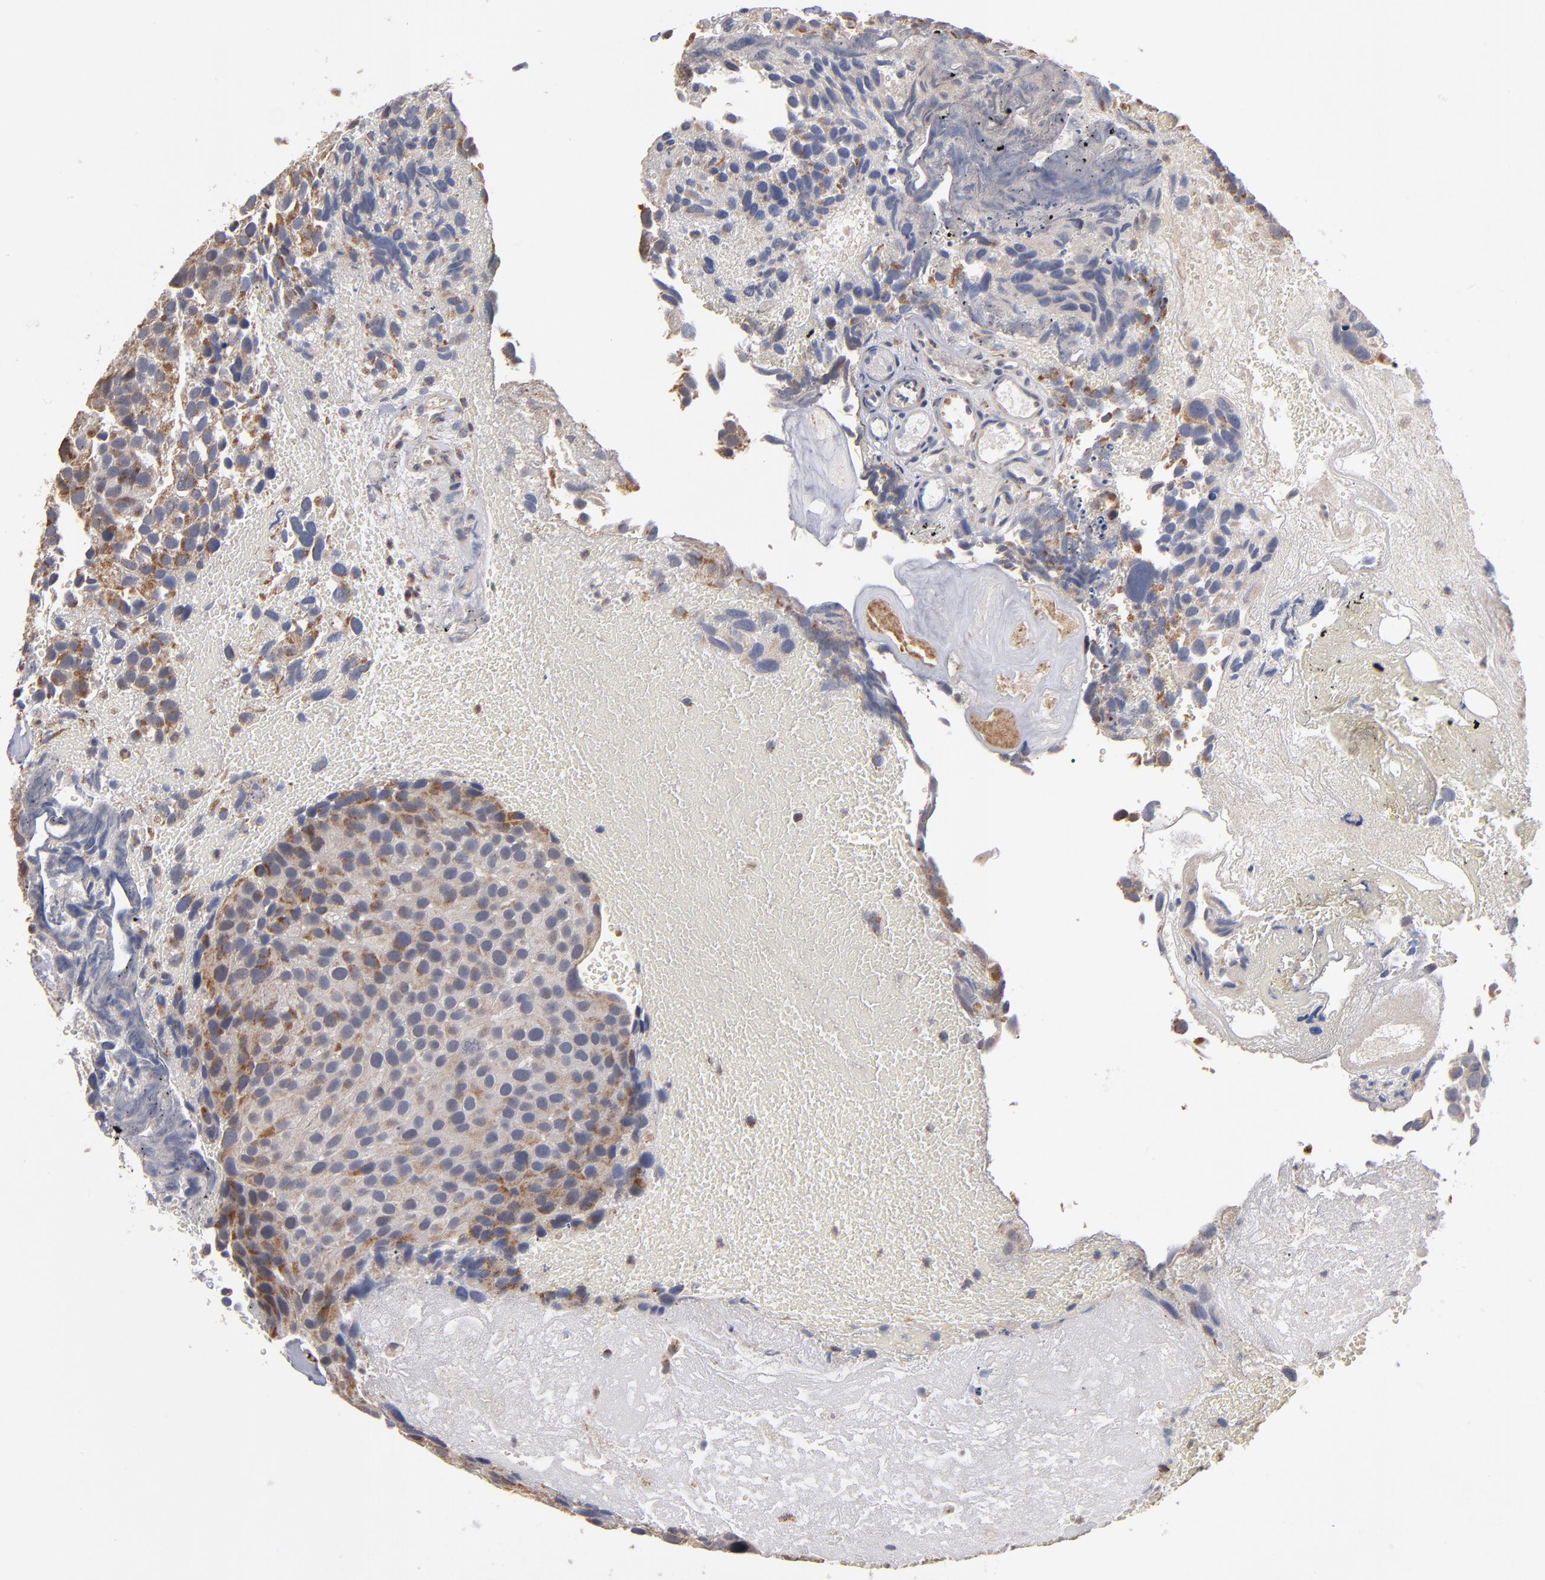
{"staining": {"intensity": "weak", "quantity": ">75%", "location": "cytoplasmic/membranous"}, "tissue": "urothelial cancer", "cell_type": "Tumor cells", "image_type": "cancer", "snomed": [{"axis": "morphology", "description": "Urothelial carcinoma, High grade"}, {"axis": "topography", "description": "Urinary bladder"}], "caption": "High-grade urothelial carcinoma stained with a brown dye reveals weak cytoplasmic/membranous positive expression in approximately >75% of tumor cells.", "gene": "MIPOL1", "patient": {"sex": "male", "age": 72}}